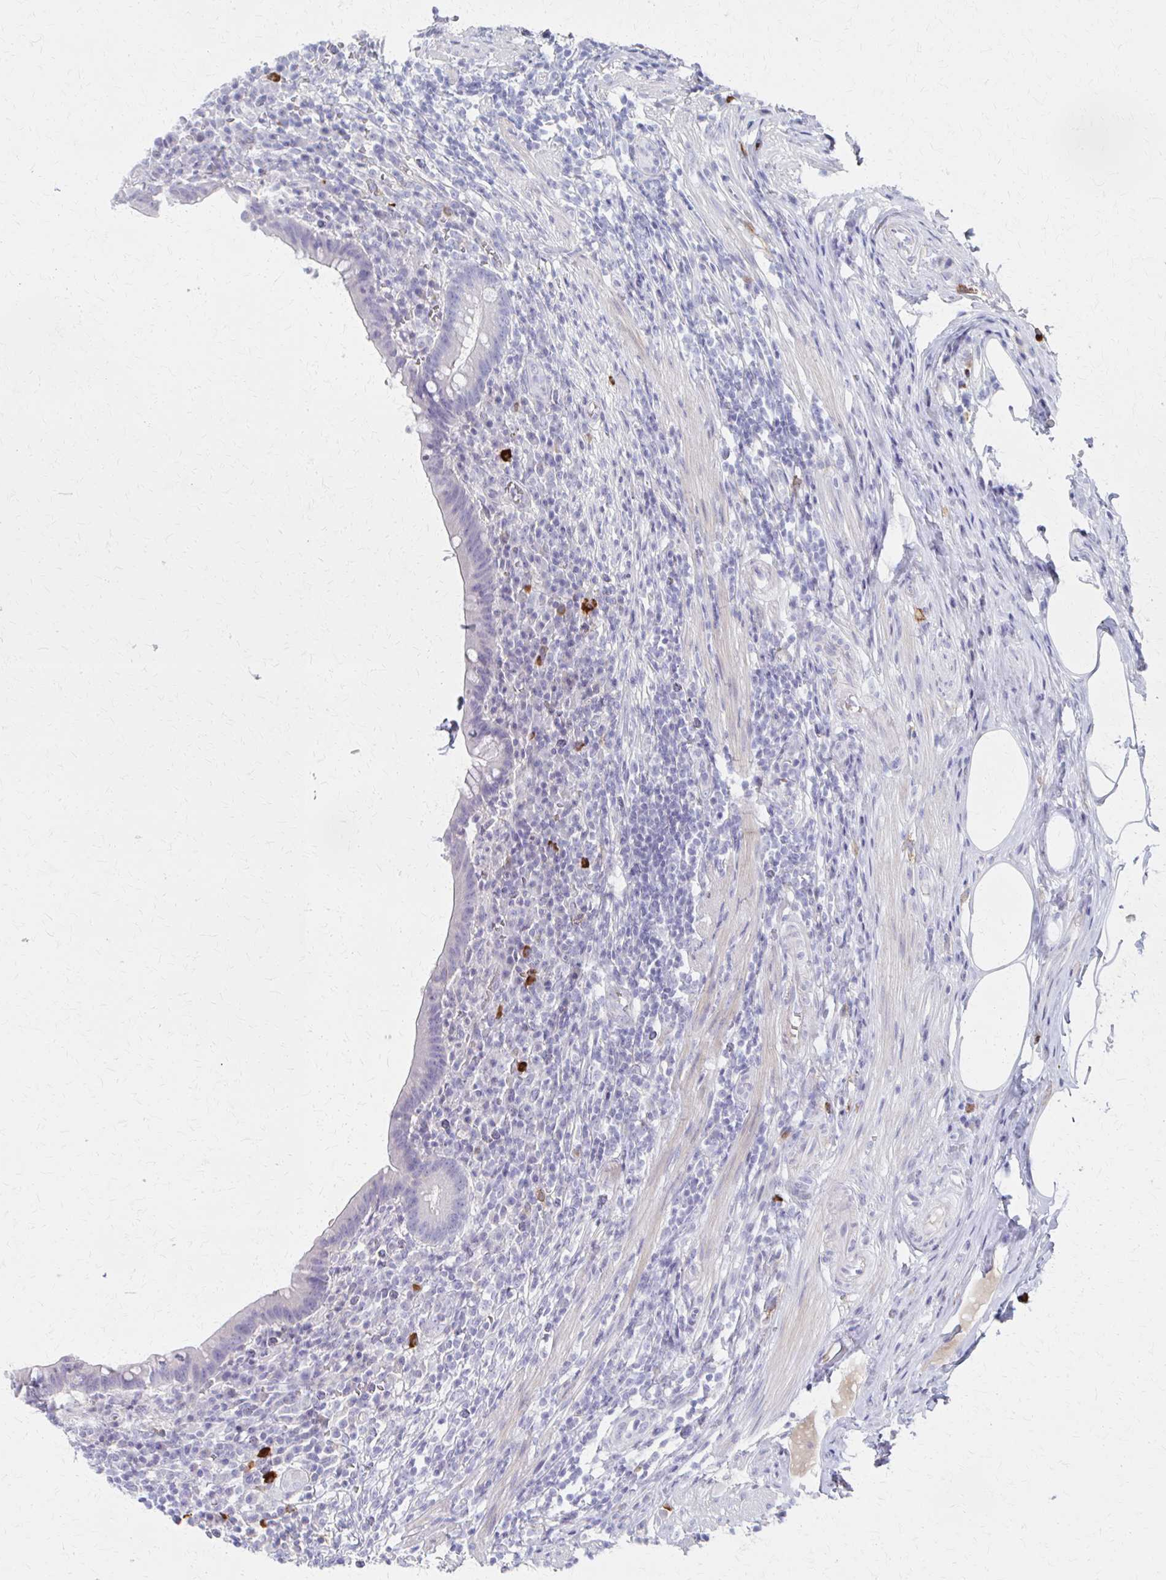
{"staining": {"intensity": "negative", "quantity": "none", "location": "none"}, "tissue": "appendix", "cell_type": "Glandular cells", "image_type": "normal", "snomed": [{"axis": "morphology", "description": "Normal tissue, NOS"}, {"axis": "topography", "description": "Appendix"}], "caption": "This is a image of IHC staining of benign appendix, which shows no positivity in glandular cells.", "gene": "MS4A2", "patient": {"sex": "female", "age": 56}}